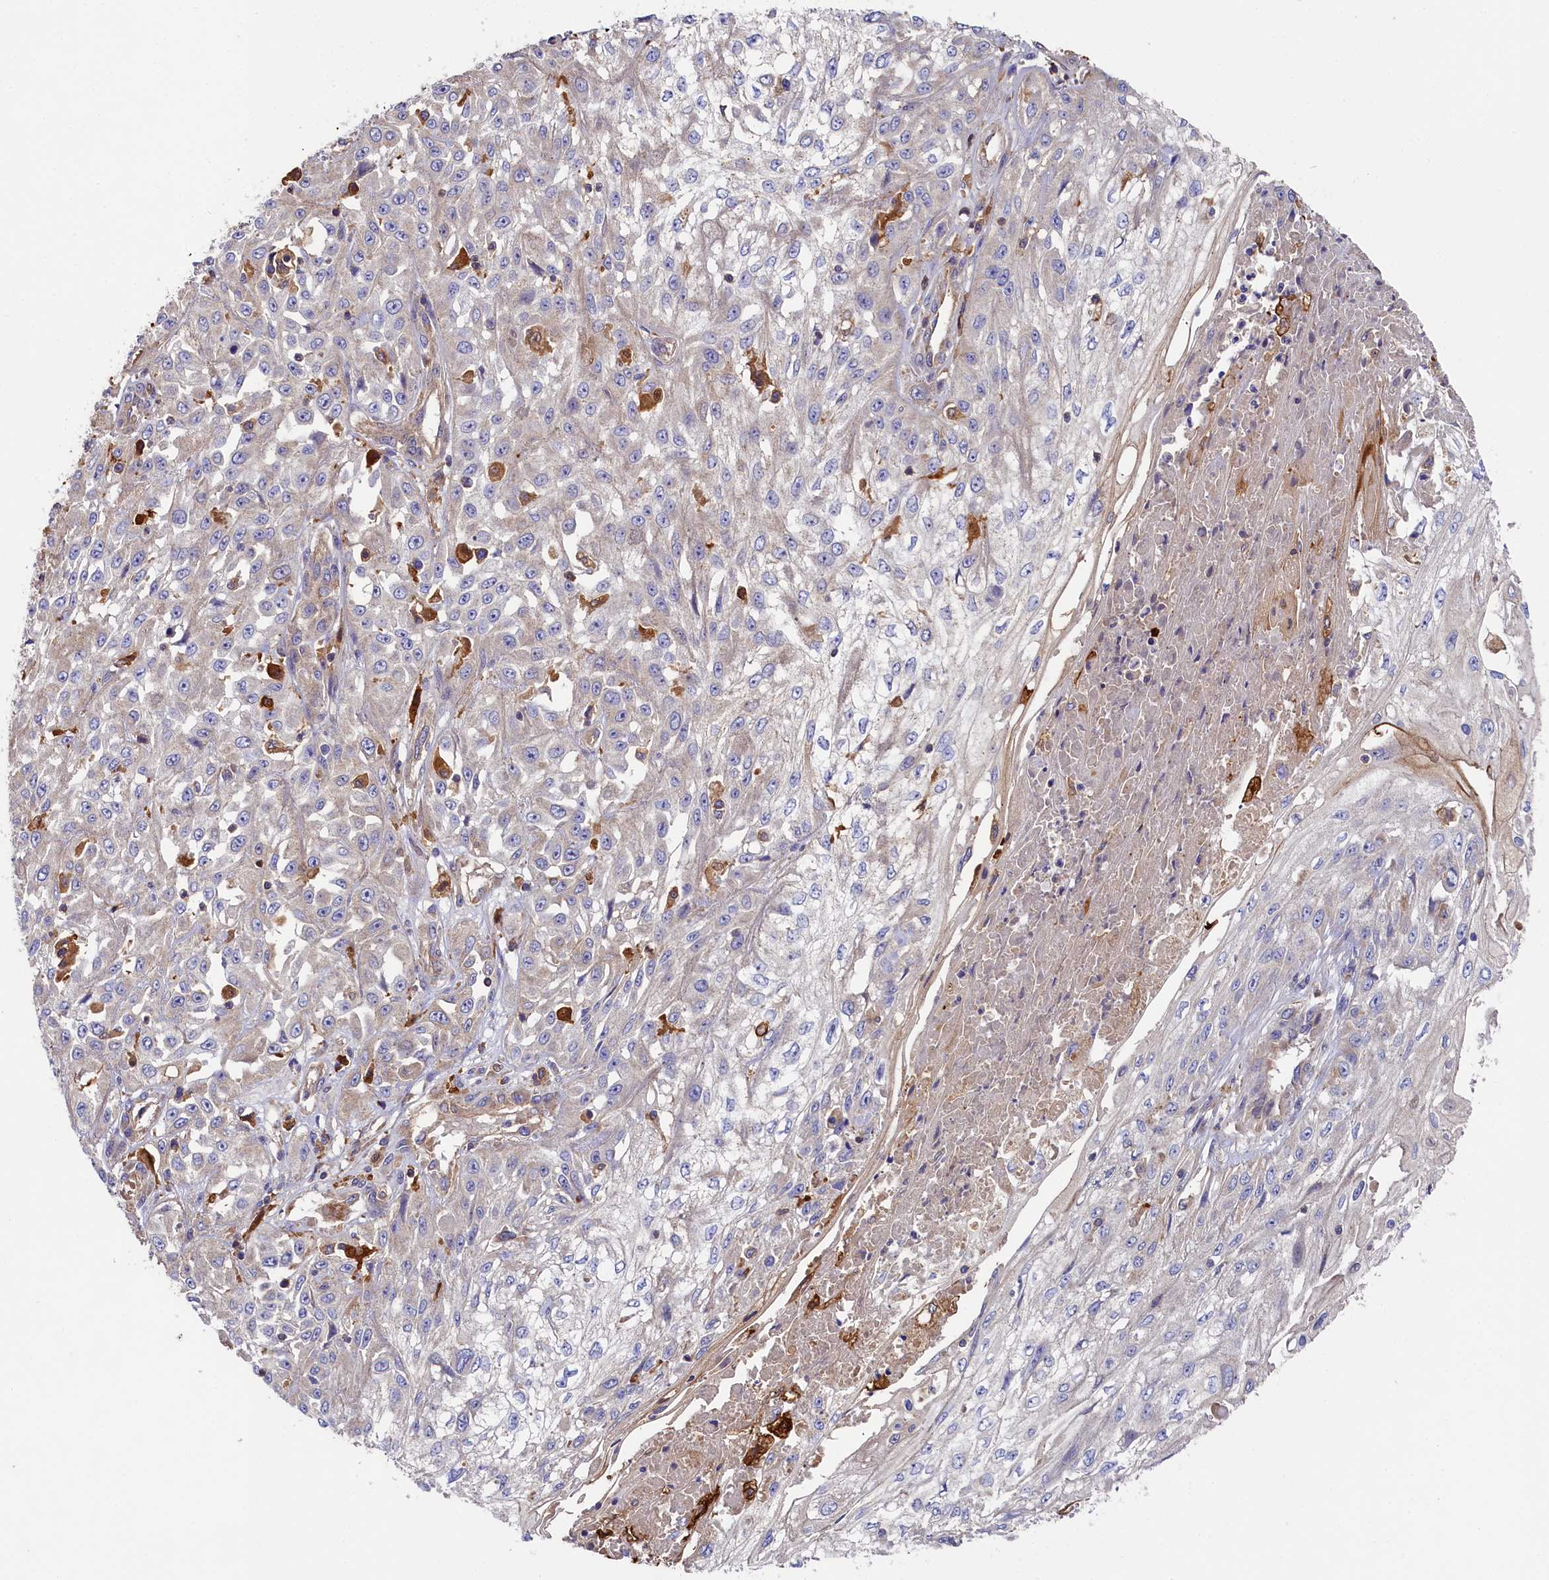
{"staining": {"intensity": "negative", "quantity": "none", "location": "none"}, "tissue": "skin cancer", "cell_type": "Tumor cells", "image_type": "cancer", "snomed": [{"axis": "morphology", "description": "Squamous cell carcinoma, NOS"}, {"axis": "morphology", "description": "Squamous cell carcinoma, metastatic, NOS"}, {"axis": "topography", "description": "Skin"}, {"axis": "topography", "description": "Lymph node"}], "caption": "IHC photomicrograph of neoplastic tissue: human skin cancer stained with DAB shows no significant protein staining in tumor cells.", "gene": "SEC31B", "patient": {"sex": "male", "age": 75}}